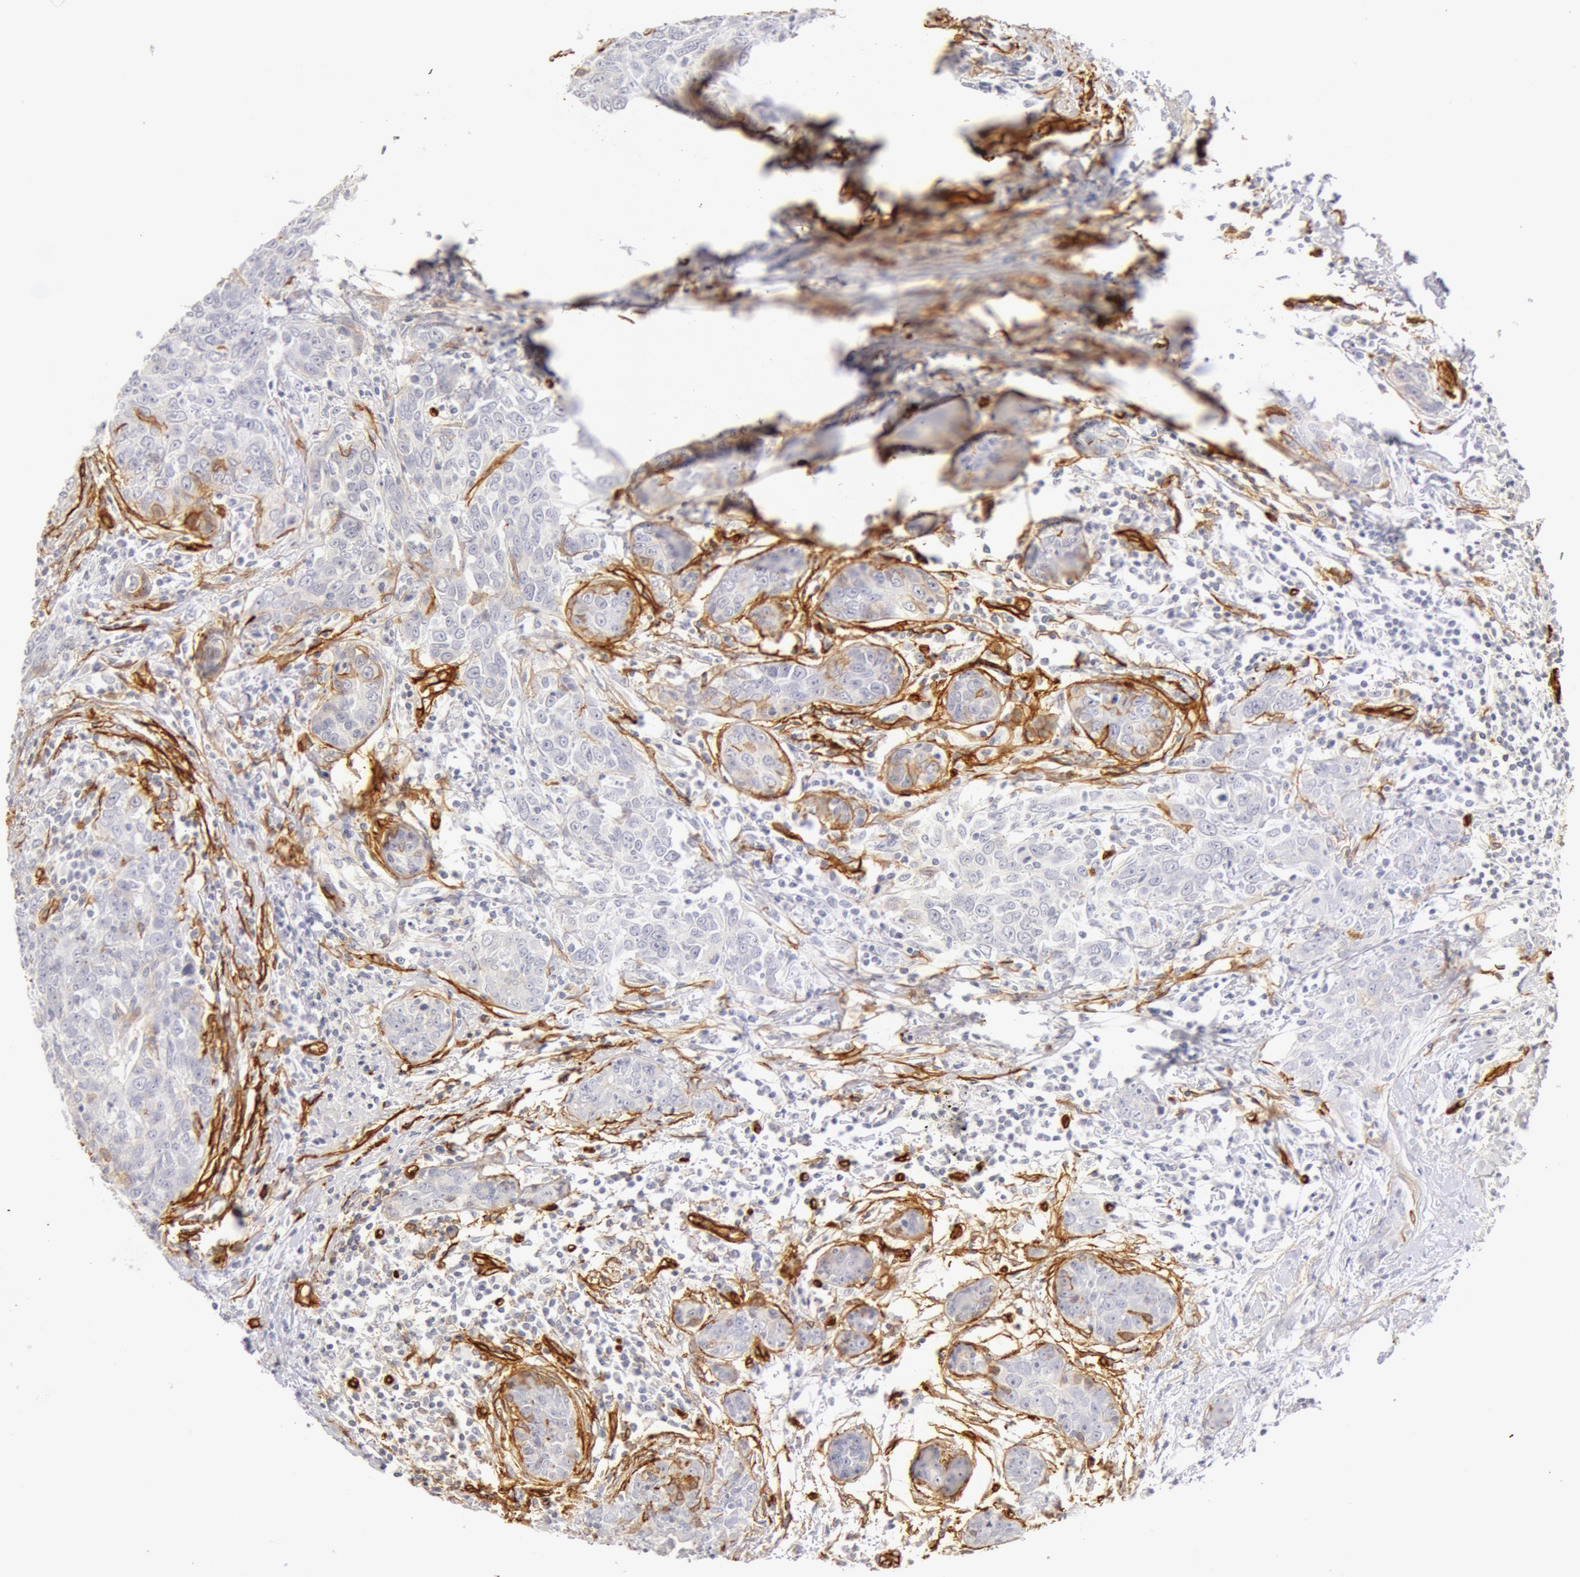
{"staining": {"intensity": "negative", "quantity": "none", "location": "none"}, "tissue": "breast cancer", "cell_type": "Tumor cells", "image_type": "cancer", "snomed": [{"axis": "morphology", "description": "Duct carcinoma"}, {"axis": "topography", "description": "Breast"}], "caption": "Tumor cells show no significant staining in breast infiltrating ductal carcinoma.", "gene": "AQP1", "patient": {"sex": "female", "age": 50}}